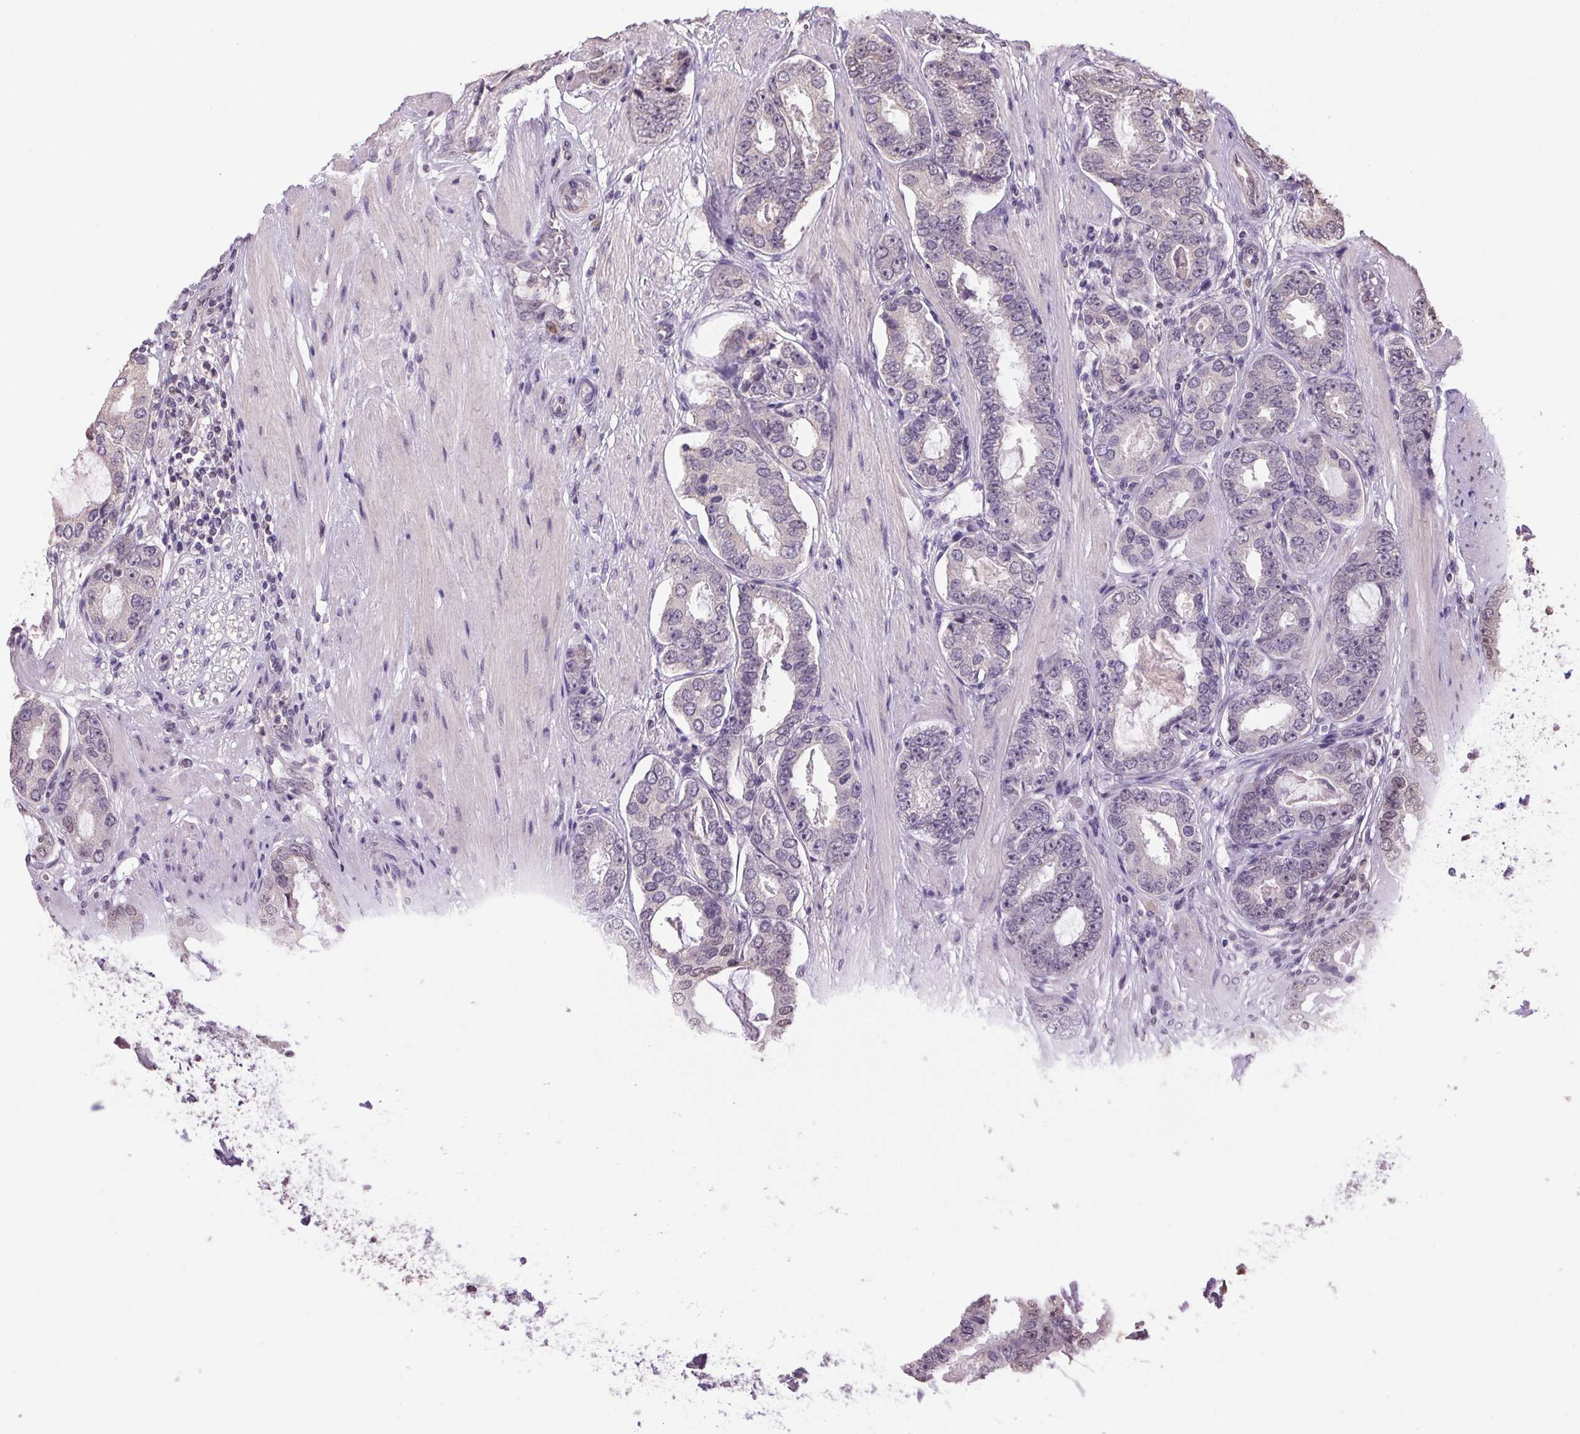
{"staining": {"intensity": "negative", "quantity": "none", "location": "none"}, "tissue": "prostate cancer", "cell_type": "Tumor cells", "image_type": "cancer", "snomed": [{"axis": "morphology", "description": "Adenocarcinoma, High grade"}, {"axis": "topography", "description": "Prostate"}], "caption": "Tumor cells show no significant protein staining in adenocarcinoma (high-grade) (prostate).", "gene": "VWA3B", "patient": {"sex": "male", "age": 63}}